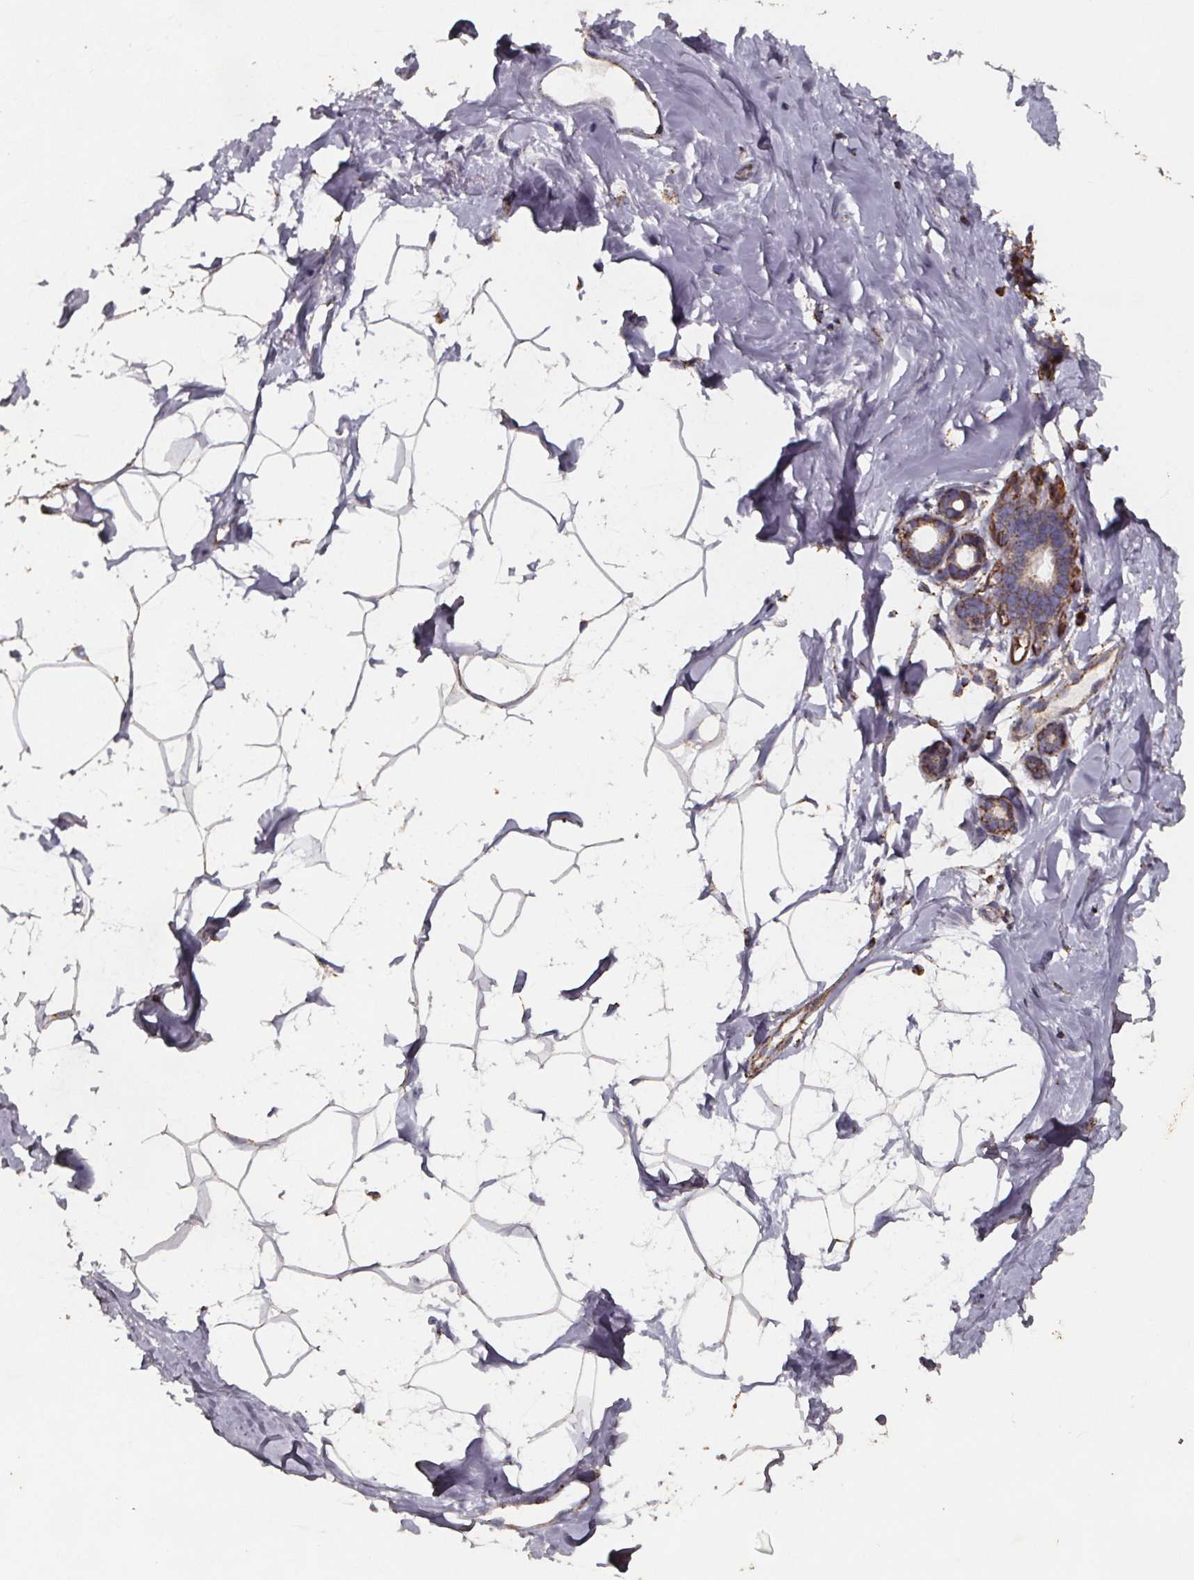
{"staining": {"intensity": "negative", "quantity": "none", "location": "none"}, "tissue": "breast", "cell_type": "Adipocytes", "image_type": "normal", "snomed": [{"axis": "morphology", "description": "Normal tissue, NOS"}, {"axis": "topography", "description": "Breast"}], "caption": "A photomicrograph of breast stained for a protein shows no brown staining in adipocytes.", "gene": "SLC35D2", "patient": {"sex": "female", "age": 32}}